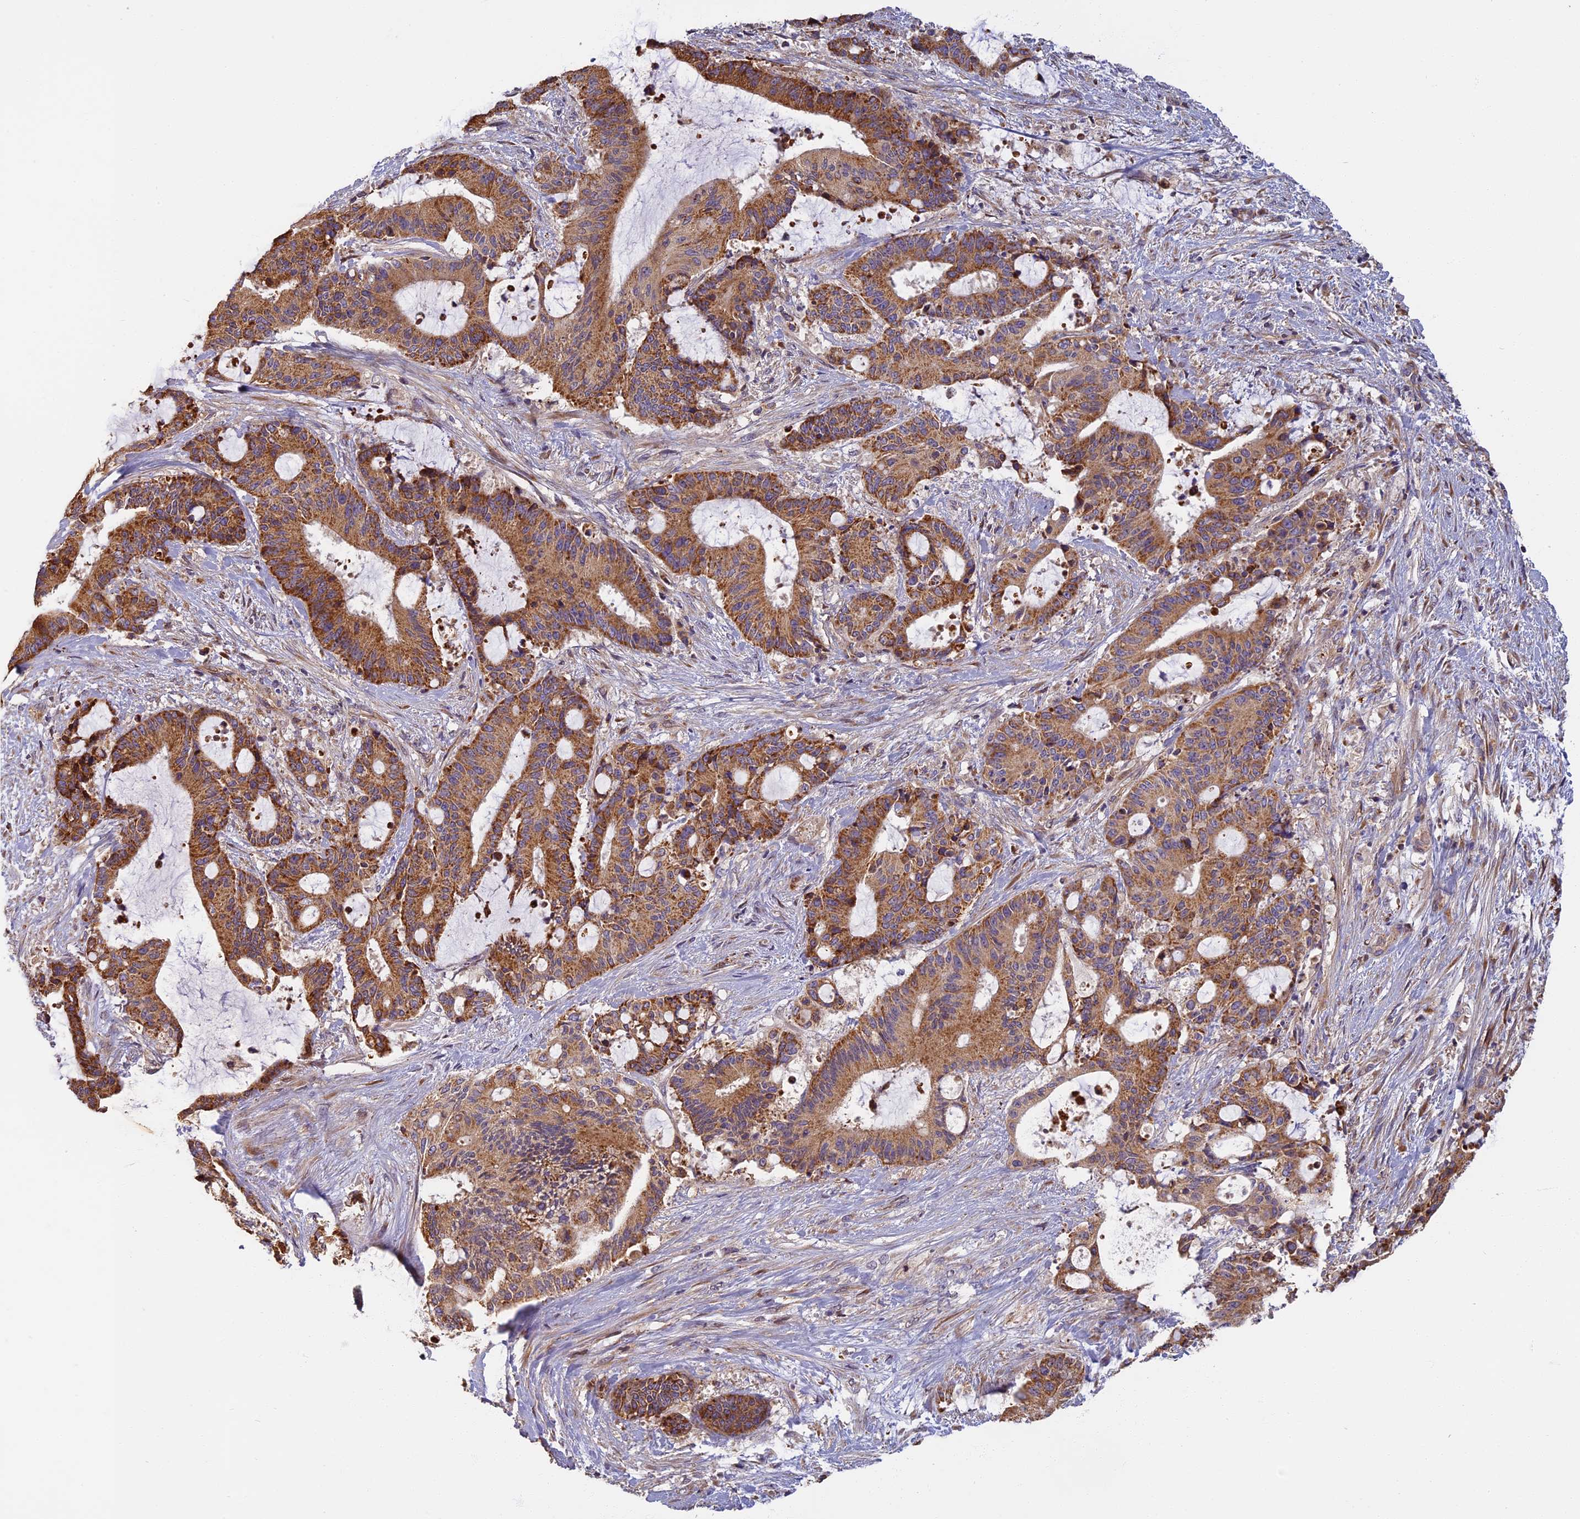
{"staining": {"intensity": "moderate", "quantity": ">75%", "location": "cytoplasmic/membranous"}, "tissue": "liver cancer", "cell_type": "Tumor cells", "image_type": "cancer", "snomed": [{"axis": "morphology", "description": "Normal tissue, NOS"}, {"axis": "morphology", "description": "Cholangiocarcinoma"}, {"axis": "topography", "description": "Liver"}, {"axis": "topography", "description": "Peripheral nerve tissue"}], "caption": "Brown immunohistochemical staining in liver cancer (cholangiocarcinoma) demonstrates moderate cytoplasmic/membranous expression in about >75% of tumor cells.", "gene": "EDAR", "patient": {"sex": "female", "age": 73}}